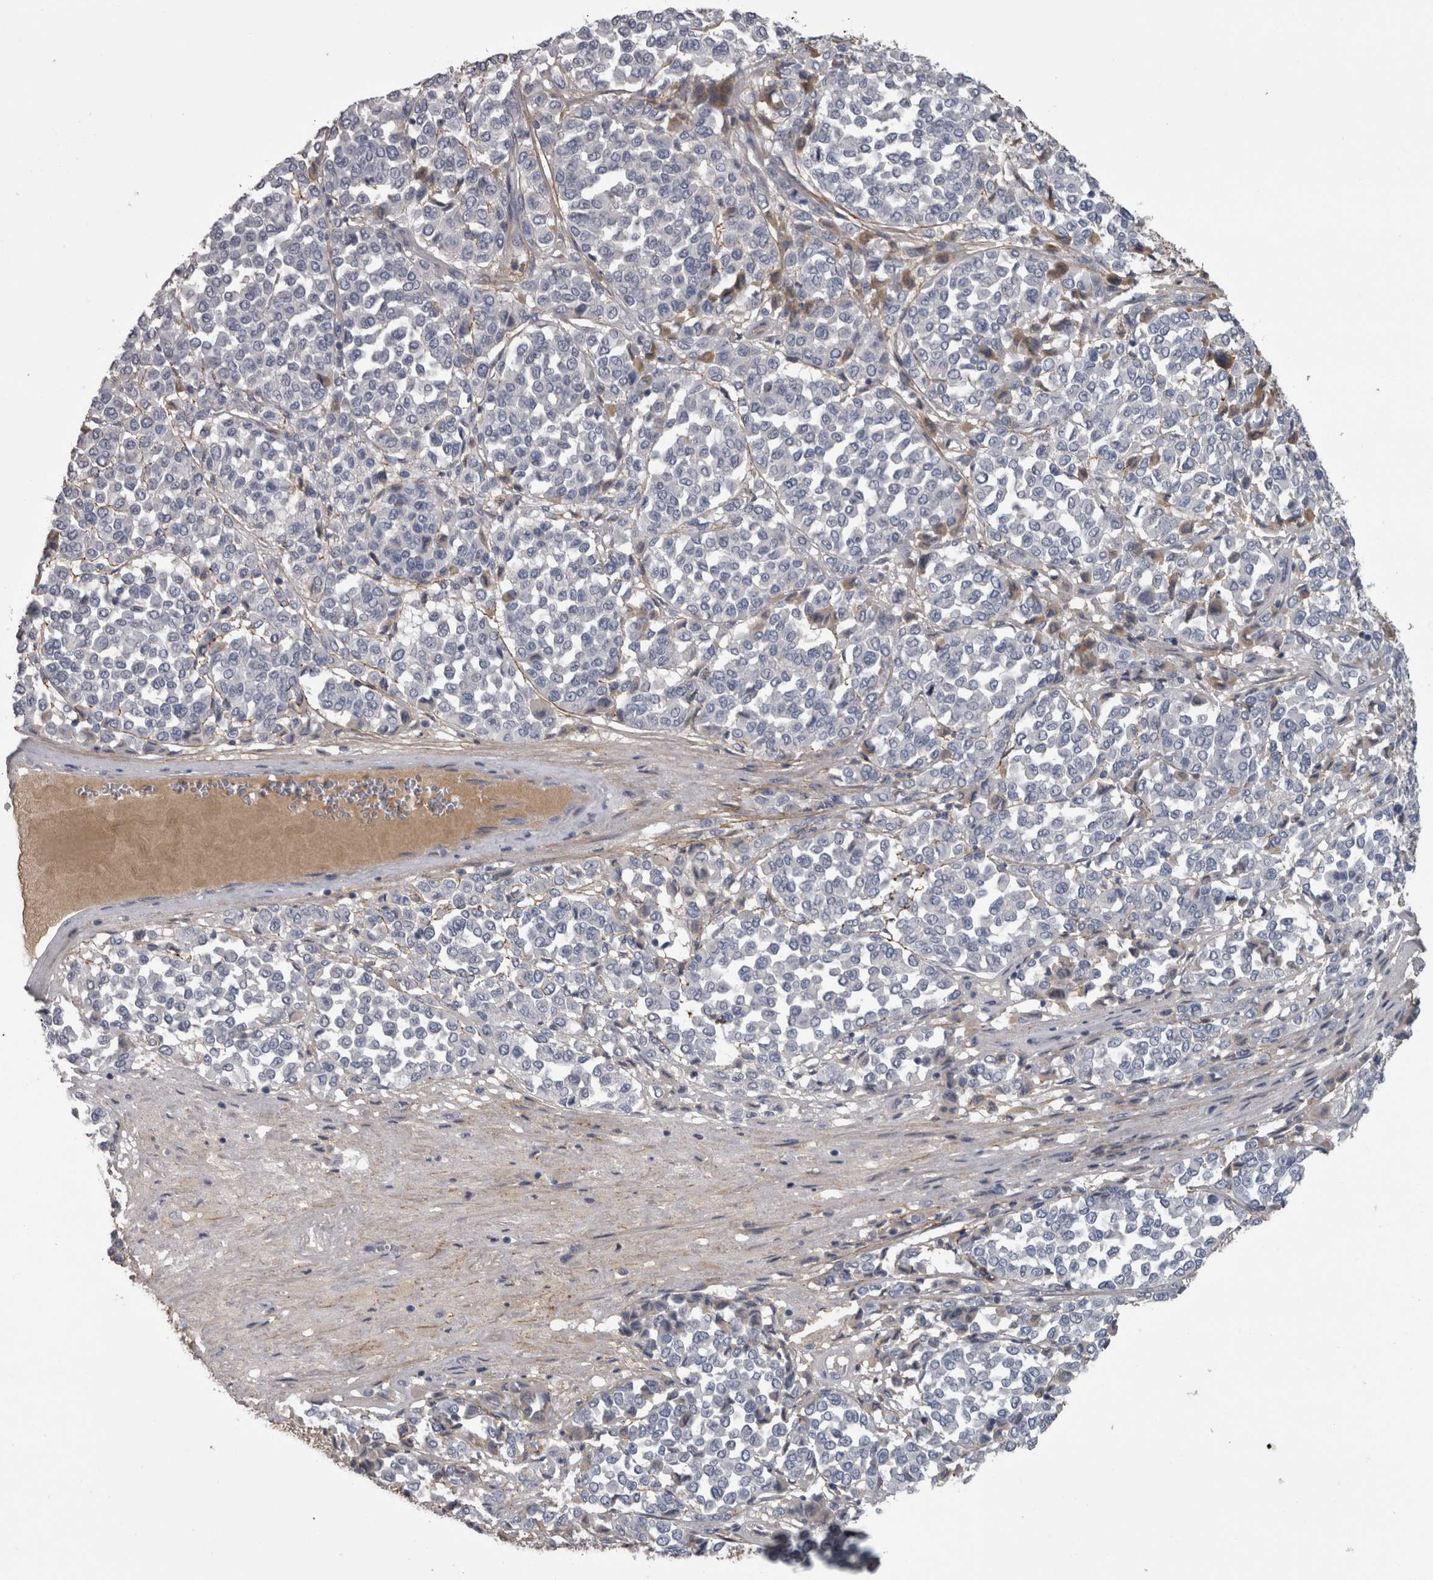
{"staining": {"intensity": "negative", "quantity": "none", "location": "none"}, "tissue": "melanoma", "cell_type": "Tumor cells", "image_type": "cancer", "snomed": [{"axis": "morphology", "description": "Malignant melanoma, Metastatic site"}, {"axis": "topography", "description": "Pancreas"}], "caption": "Tumor cells show no significant protein staining in melanoma. The staining was performed using DAB (3,3'-diaminobenzidine) to visualize the protein expression in brown, while the nuclei were stained in blue with hematoxylin (Magnification: 20x).", "gene": "EFEMP2", "patient": {"sex": "female", "age": 30}}